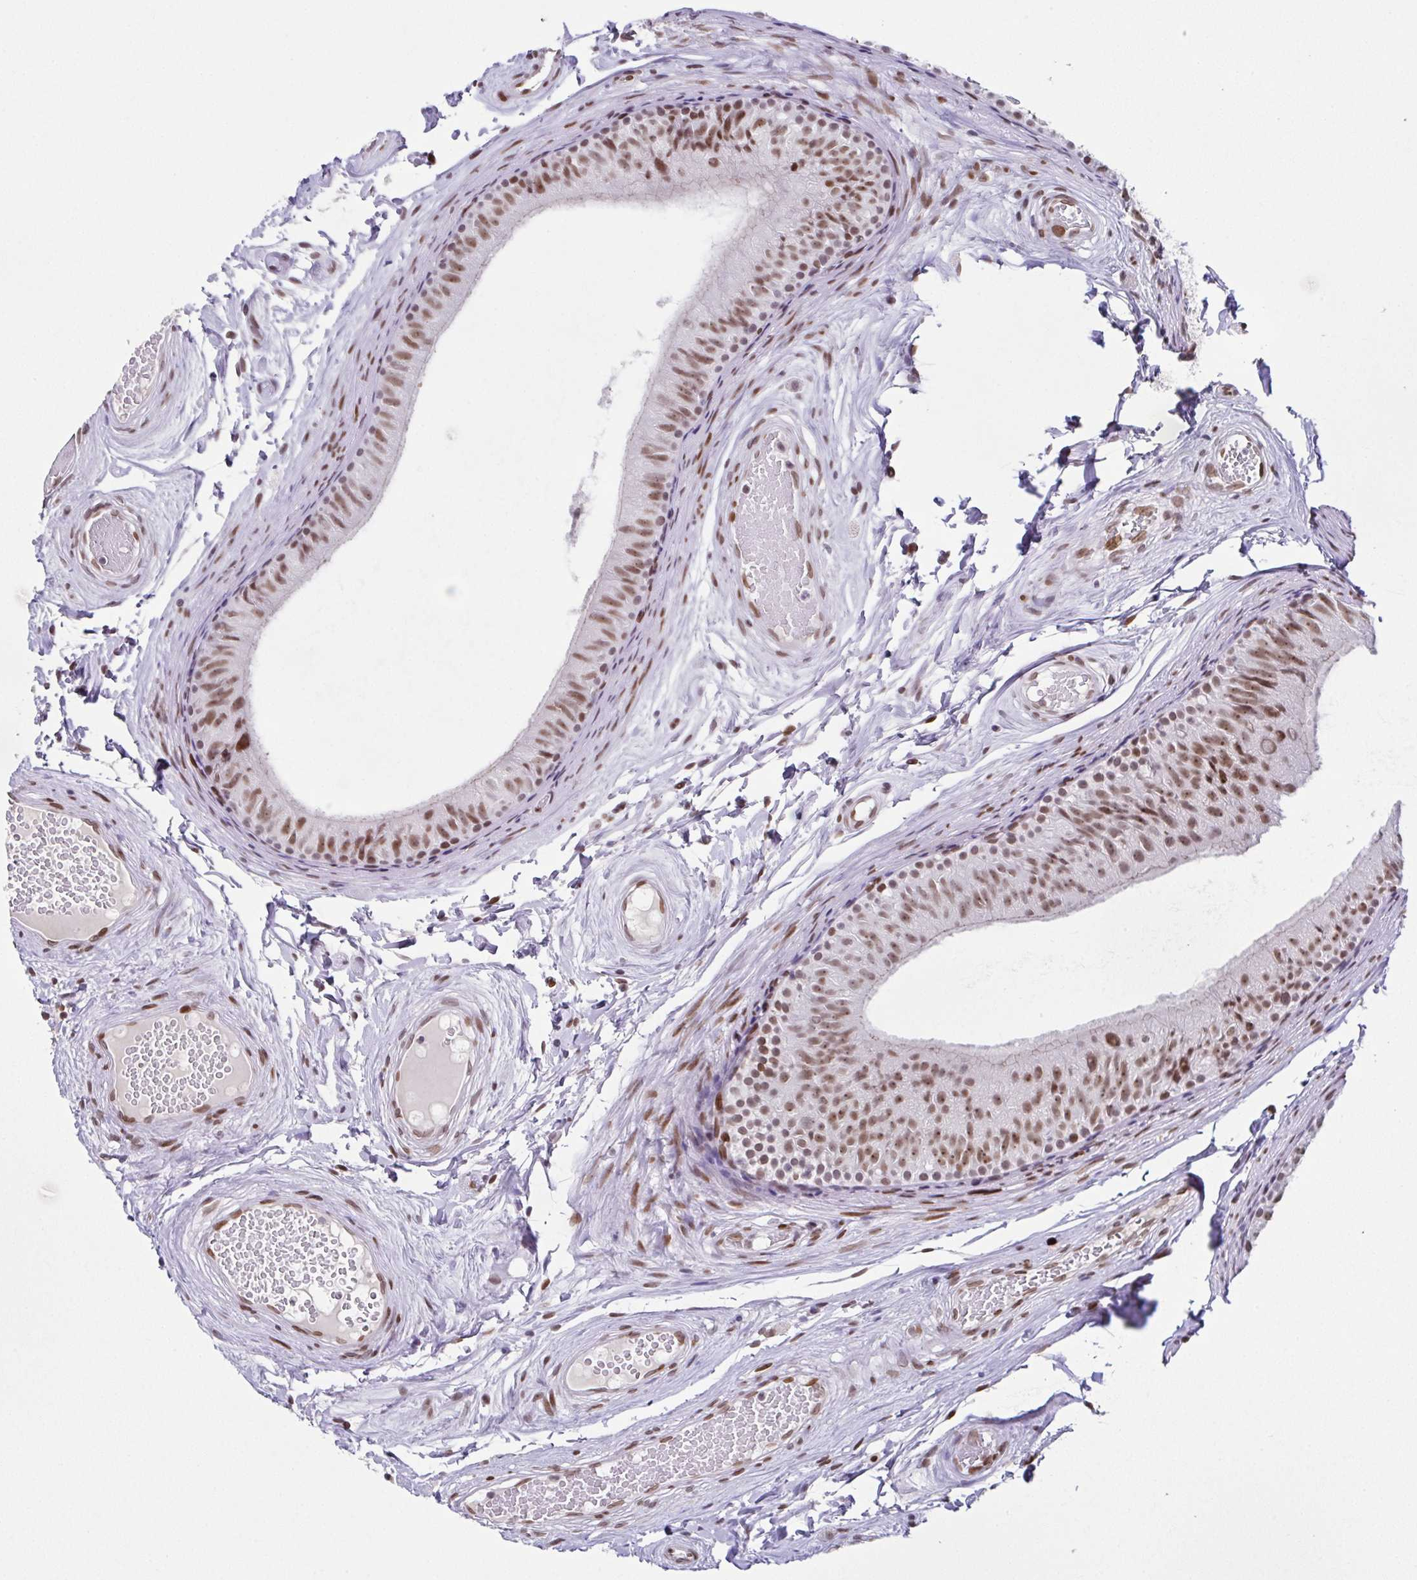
{"staining": {"intensity": "moderate", "quantity": ">75%", "location": "nuclear"}, "tissue": "epididymis", "cell_type": "Glandular cells", "image_type": "normal", "snomed": [{"axis": "morphology", "description": "Normal tissue, NOS"}, {"axis": "topography", "description": "Epididymis"}], "caption": "A photomicrograph of human epididymis stained for a protein reveals moderate nuclear brown staining in glandular cells. (Brightfield microscopy of DAB IHC at high magnification).", "gene": "RB1", "patient": {"sex": "male", "age": 45}}